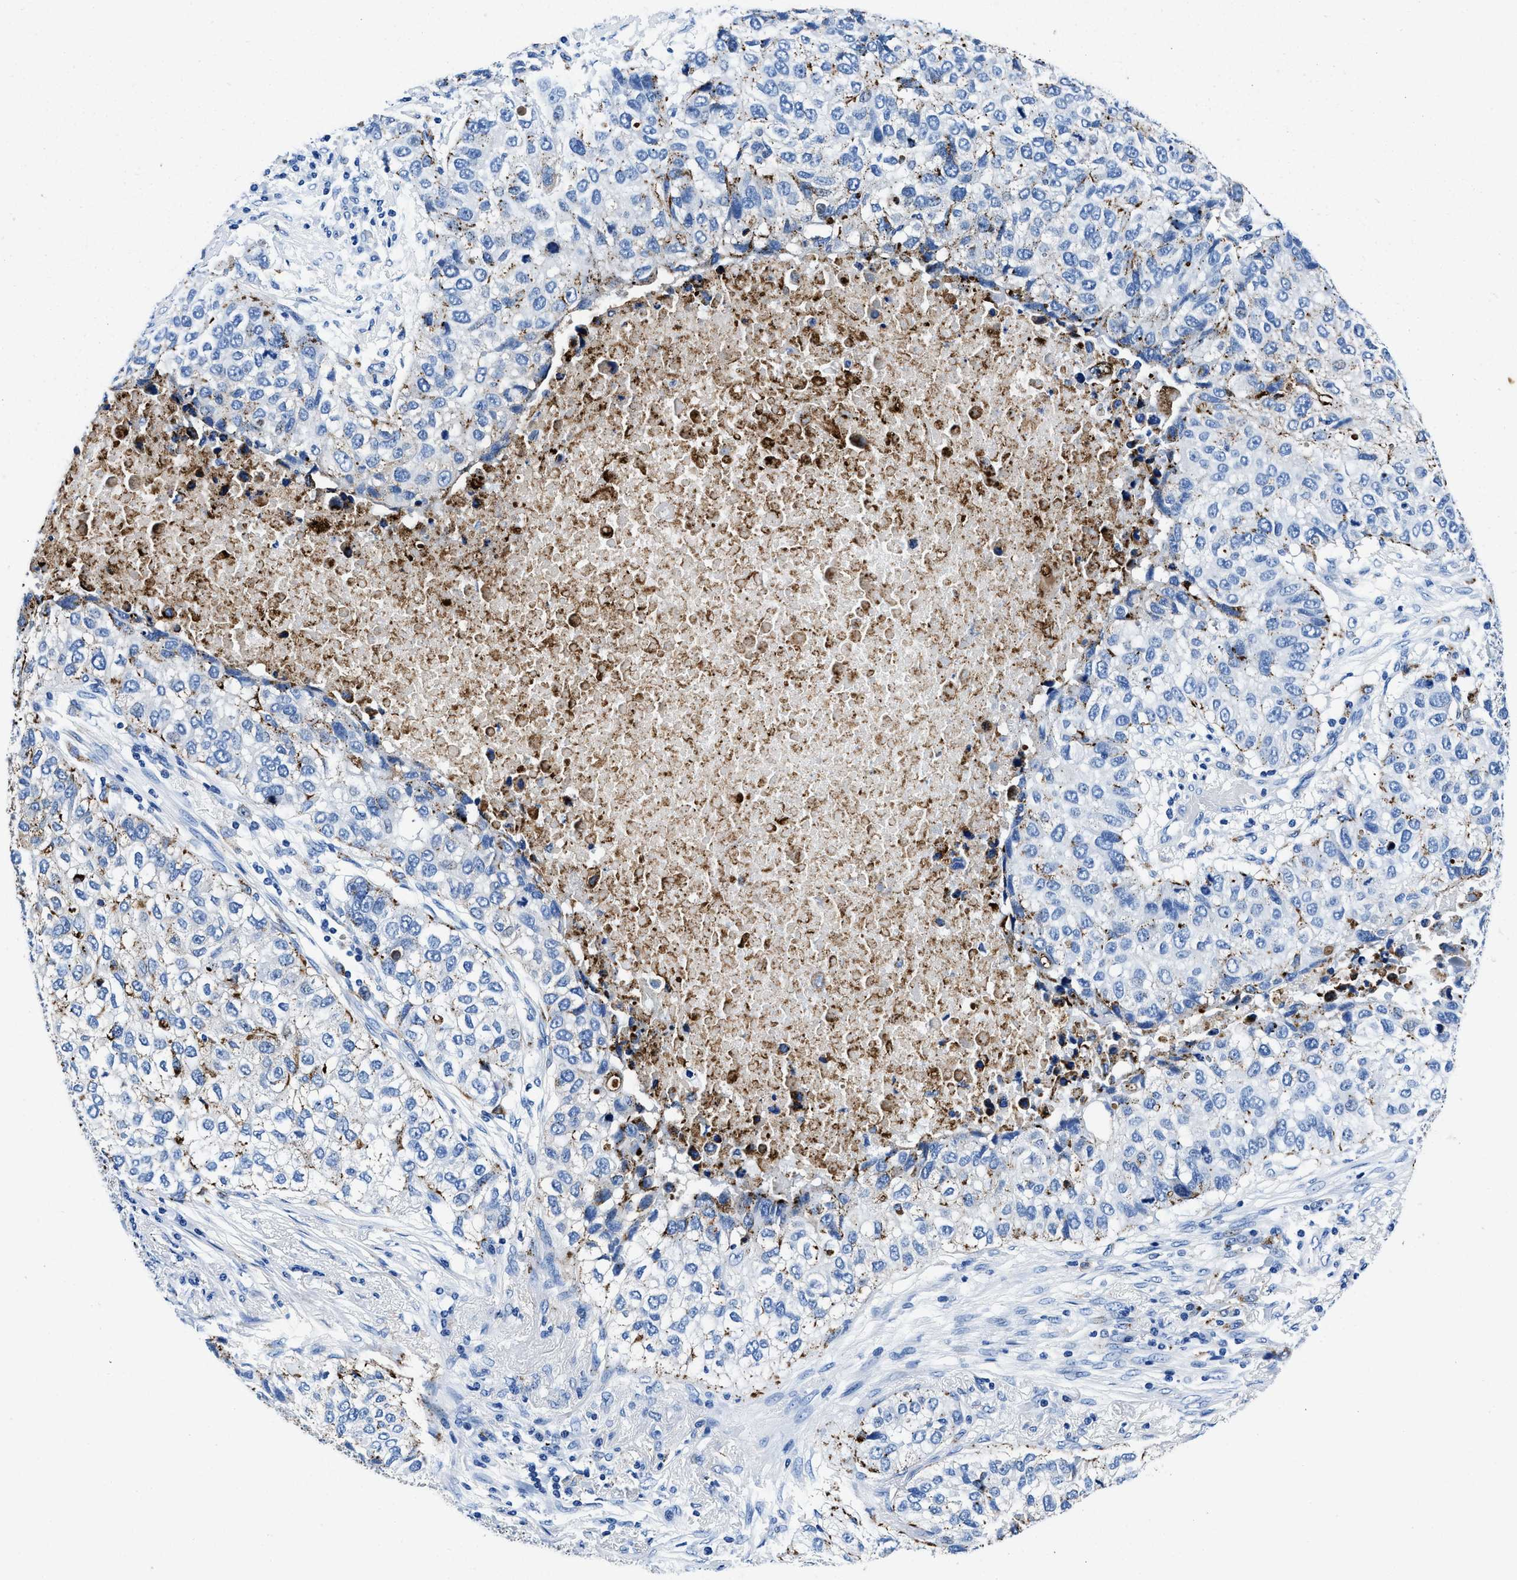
{"staining": {"intensity": "moderate", "quantity": "<25%", "location": "cytoplasmic/membranous"}, "tissue": "lung cancer", "cell_type": "Tumor cells", "image_type": "cancer", "snomed": [{"axis": "morphology", "description": "Squamous cell carcinoma, NOS"}, {"axis": "topography", "description": "Lung"}], "caption": "High-power microscopy captured an immunohistochemistry histopathology image of lung cancer, revealing moderate cytoplasmic/membranous staining in about <25% of tumor cells. (brown staining indicates protein expression, while blue staining denotes nuclei).", "gene": "OR14K1", "patient": {"sex": "male", "age": 57}}